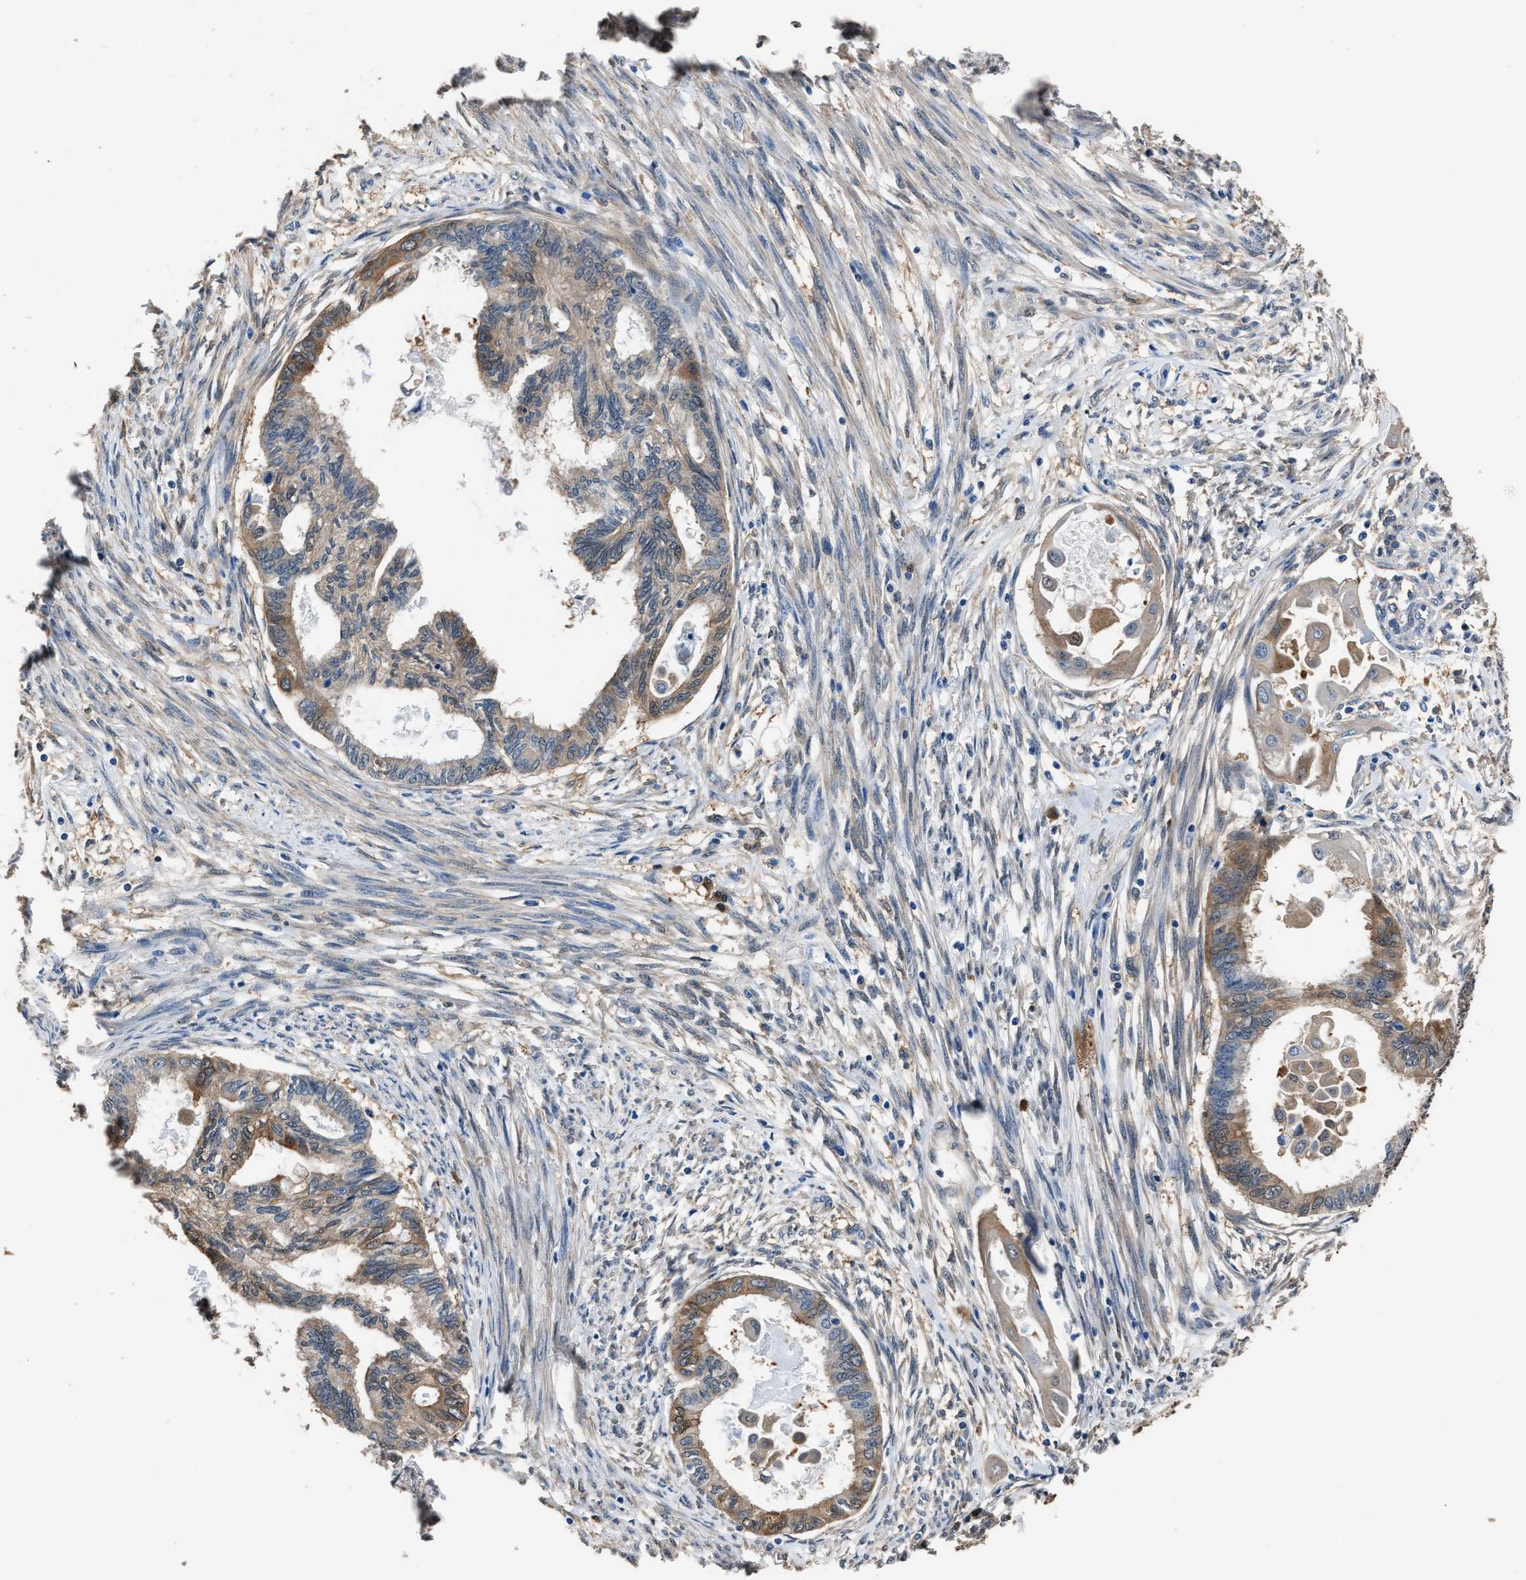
{"staining": {"intensity": "moderate", "quantity": "25%-75%", "location": "cytoplasmic/membranous"}, "tissue": "cervical cancer", "cell_type": "Tumor cells", "image_type": "cancer", "snomed": [{"axis": "morphology", "description": "Normal tissue, NOS"}, {"axis": "morphology", "description": "Adenocarcinoma, NOS"}, {"axis": "topography", "description": "Cervix"}, {"axis": "topography", "description": "Endometrium"}], "caption": "Cervical adenocarcinoma stained with immunohistochemistry demonstrates moderate cytoplasmic/membranous staining in about 25%-75% of tumor cells.", "gene": "GSTP1", "patient": {"sex": "female", "age": 86}}